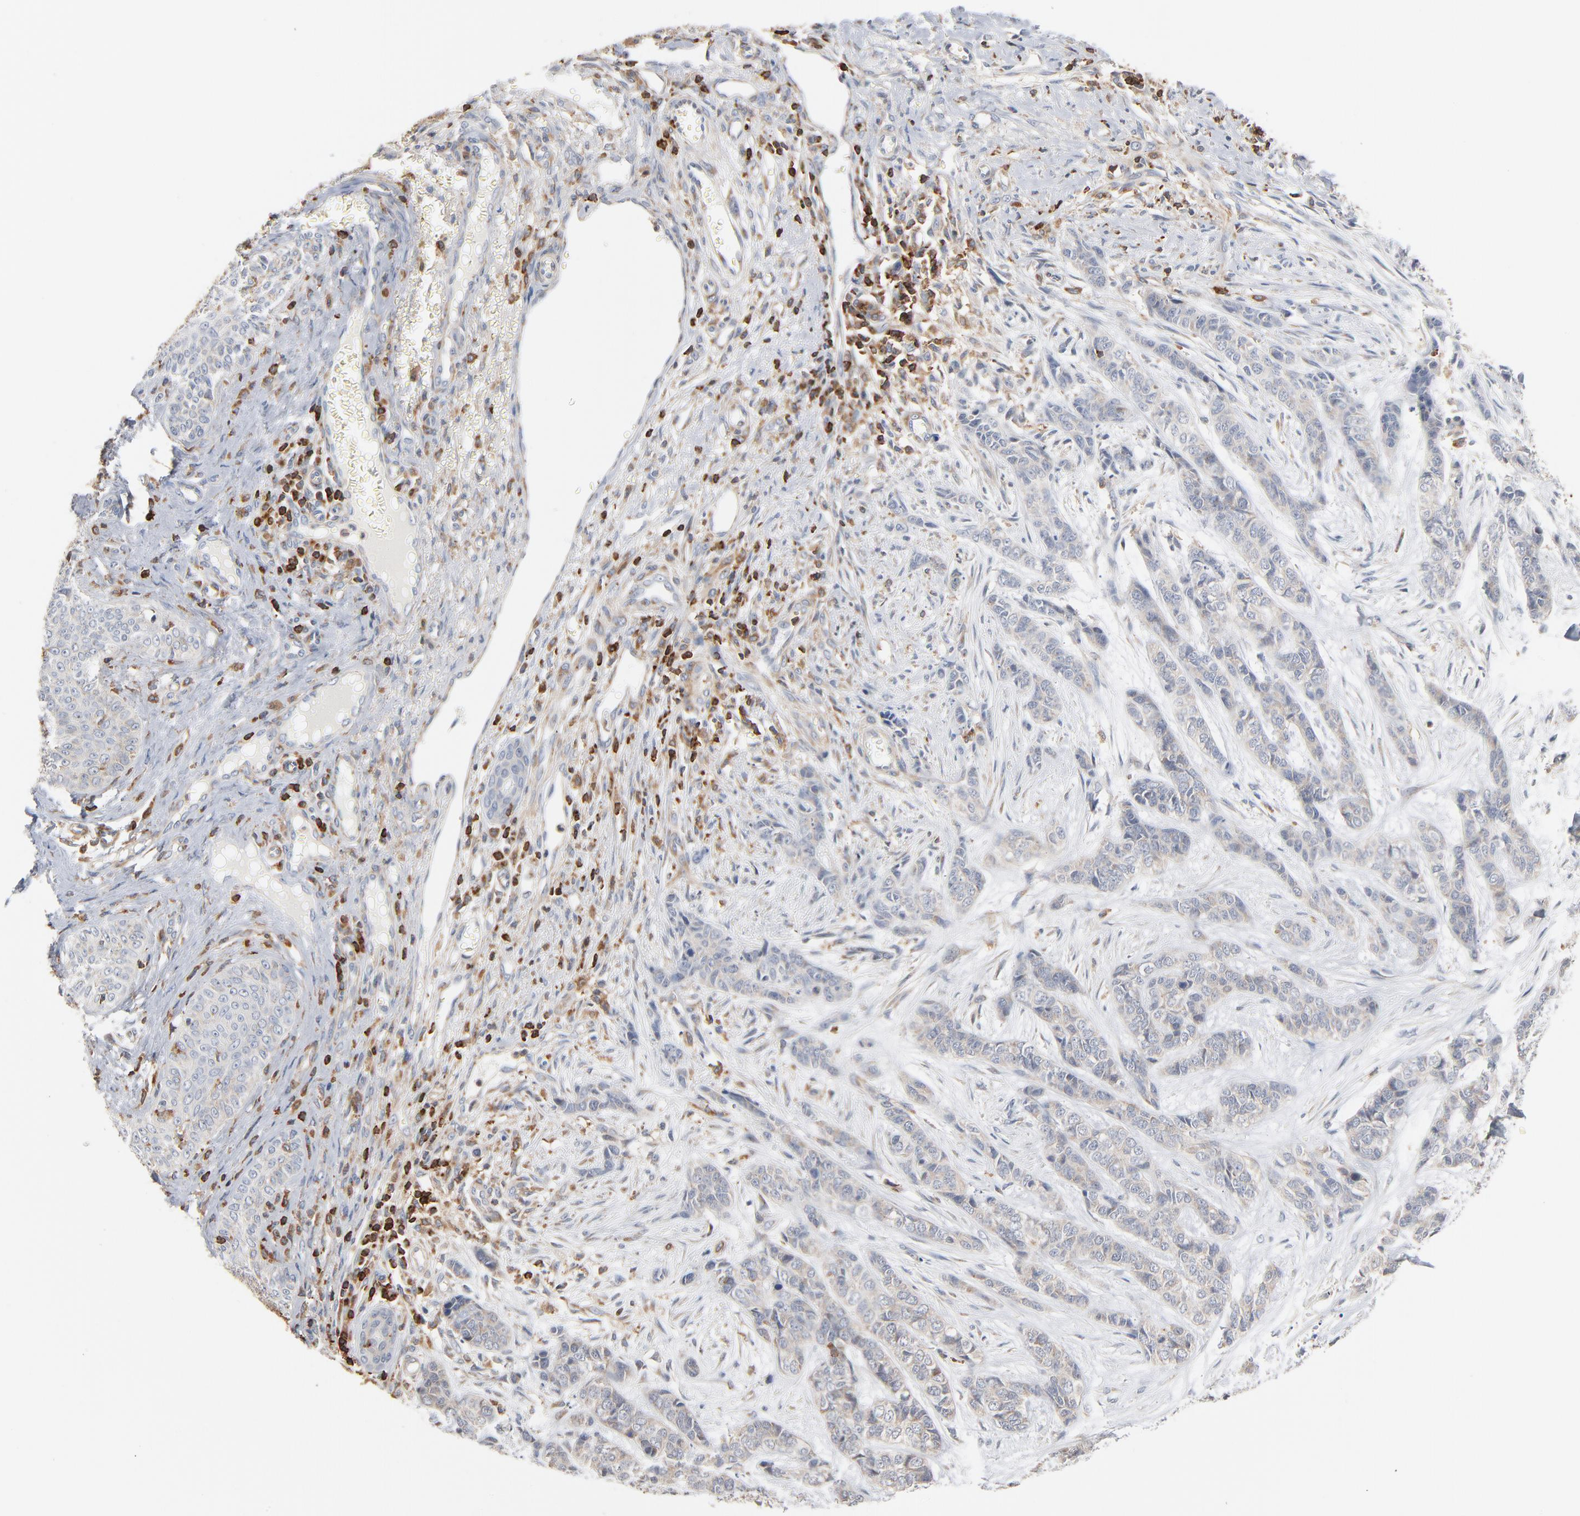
{"staining": {"intensity": "negative", "quantity": "none", "location": "none"}, "tissue": "skin cancer", "cell_type": "Tumor cells", "image_type": "cancer", "snomed": [{"axis": "morphology", "description": "Basal cell carcinoma"}, {"axis": "topography", "description": "Skin"}], "caption": "This photomicrograph is of basal cell carcinoma (skin) stained with immunohistochemistry (IHC) to label a protein in brown with the nuclei are counter-stained blue. There is no positivity in tumor cells.", "gene": "SH3KBP1", "patient": {"sex": "female", "age": 64}}